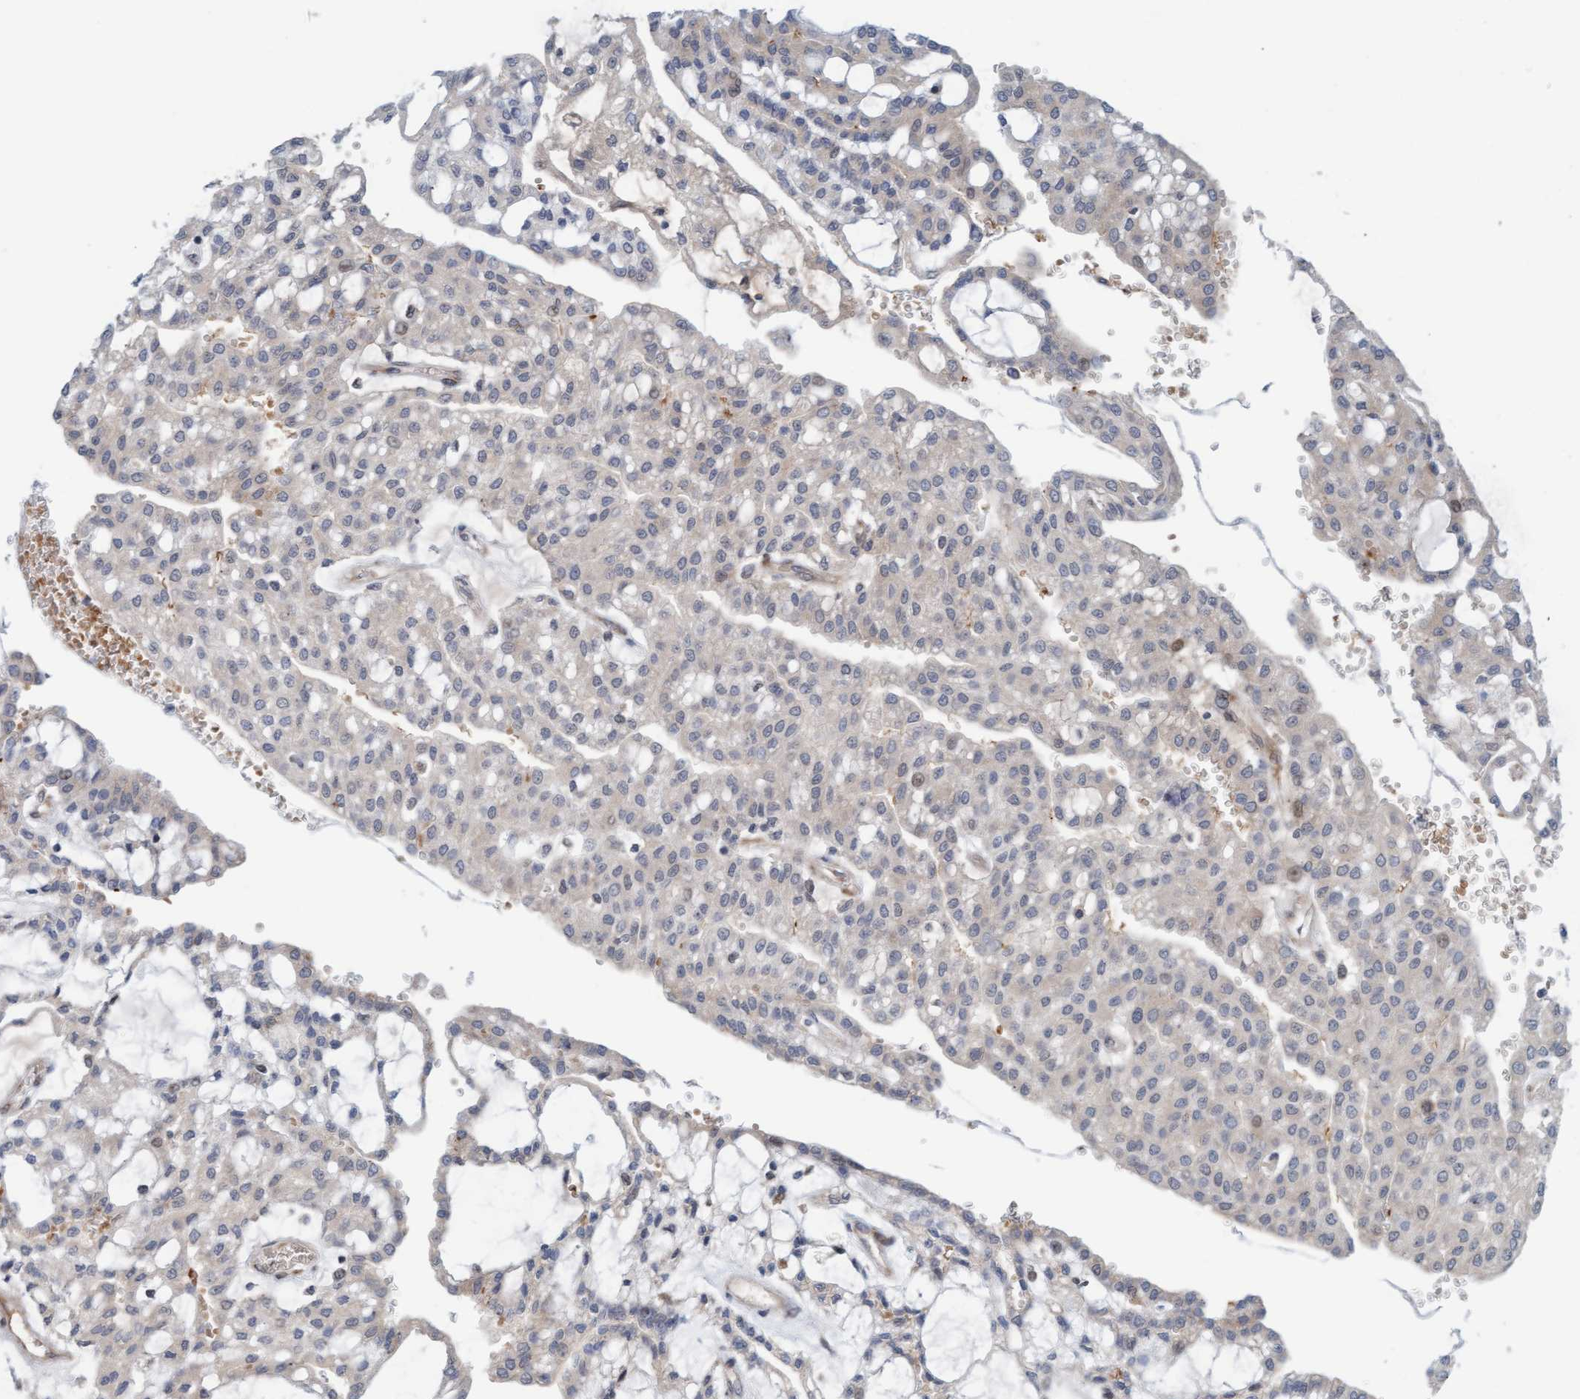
{"staining": {"intensity": "weak", "quantity": "<25%", "location": "cytoplasmic/membranous"}, "tissue": "renal cancer", "cell_type": "Tumor cells", "image_type": "cancer", "snomed": [{"axis": "morphology", "description": "Adenocarcinoma, NOS"}, {"axis": "topography", "description": "Kidney"}], "caption": "Human renal cancer (adenocarcinoma) stained for a protein using immunohistochemistry (IHC) reveals no staining in tumor cells.", "gene": "EIF4EBP1", "patient": {"sex": "male", "age": 63}}